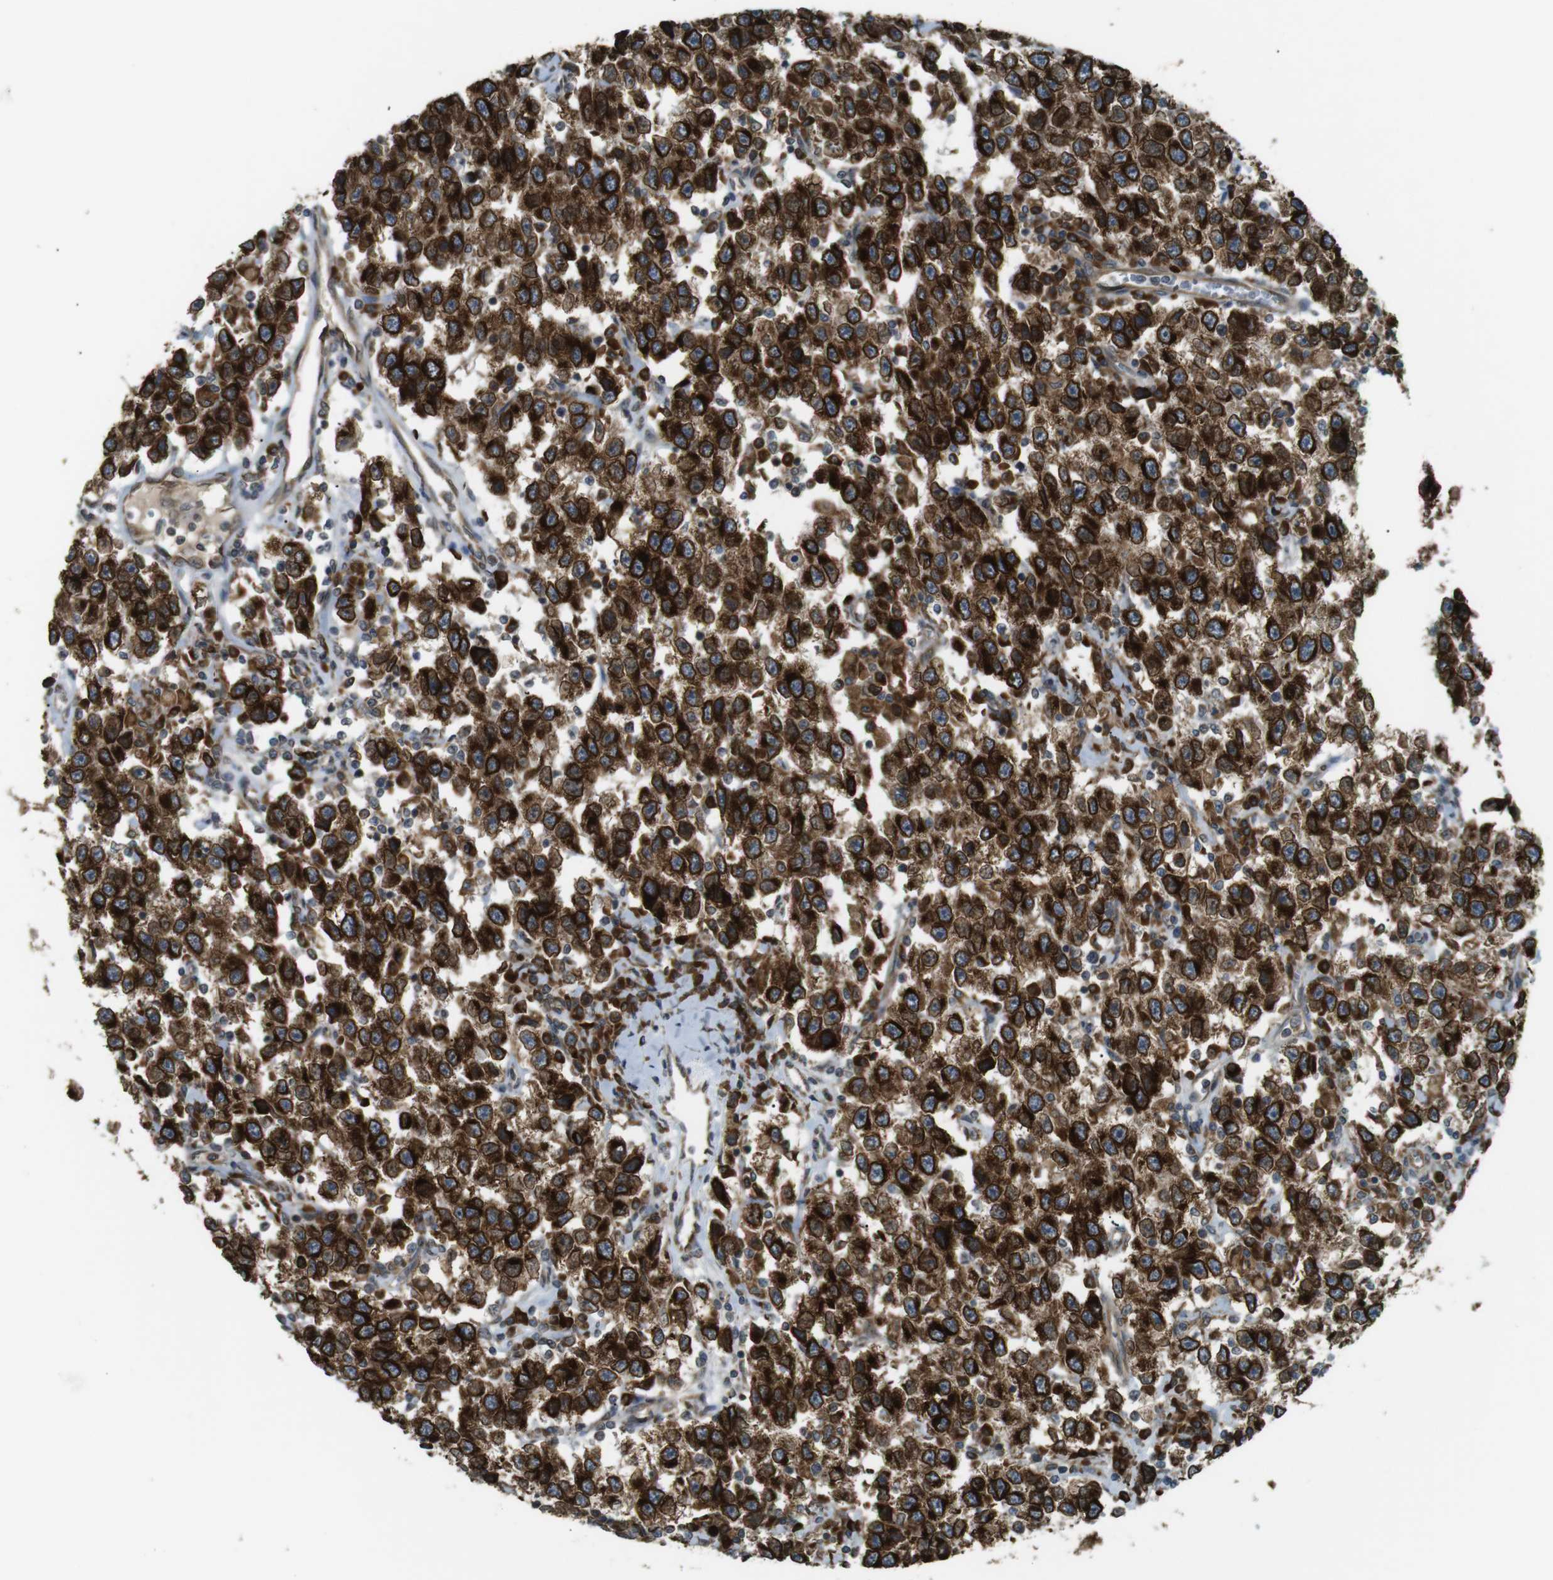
{"staining": {"intensity": "strong", "quantity": ">75%", "location": "cytoplasmic/membranous"}, "tissue": "testis cancer", "cell_type": "Tumor cells", "image_type": "cancer", "snomed": [{"axis": "morphology", "description": "Seminoma, NOS"}, {"axis": "topography", "description": "Testis"}], "caption": "Immunohistochemical staining of testis cancer (seminoma) demonstrates strong cytoplasmic/membranous protein expression in approximately >75% of tumor cells. Ihc stains the protein in brown and the nuclei are stained blue.", "gene": "TMED4", "patient": {"sex": "male", "age": 41}}